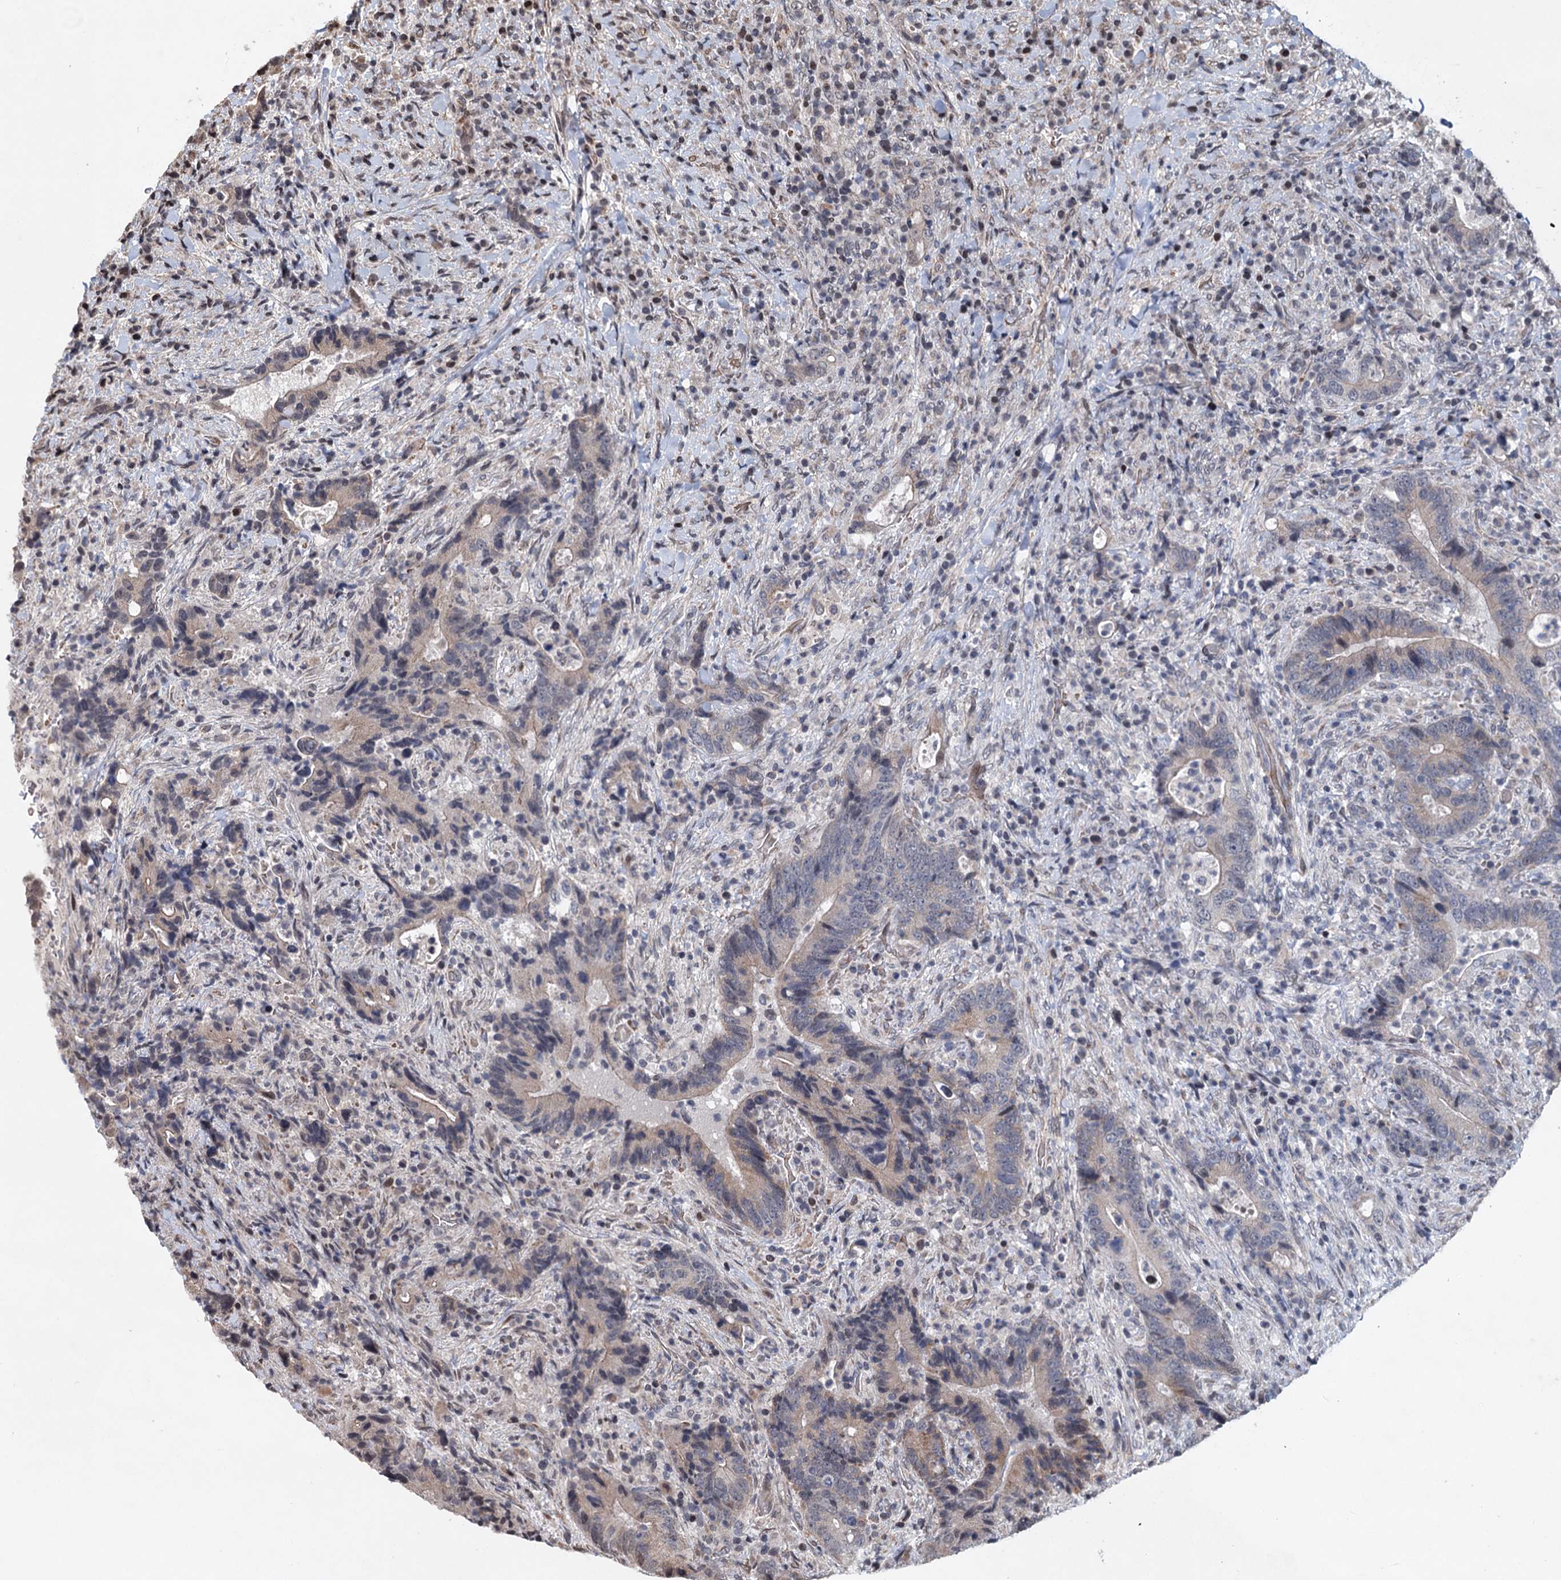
{"staining": {"intensity": "negative", "quantity": "none", "location": "none"}, "tissue": "colorectal cancer", "cell_type": "Tumor cells", "image_type": "cancer", "snomed": [{"axis": "morphology", "description": "Adenocarcinoma, NOS"}, {"axis": "topography", "description": "Colon"}], "caption": "A high-resolution histopathology image shows immunohistochemistry staining of adenocarcinoma (colorectal), which demonstrates no significant positivity in tumor cells. Nuclei are stained in blue.", "gene": "EYA4", "patient": {"sex": "female", "age": 75}}